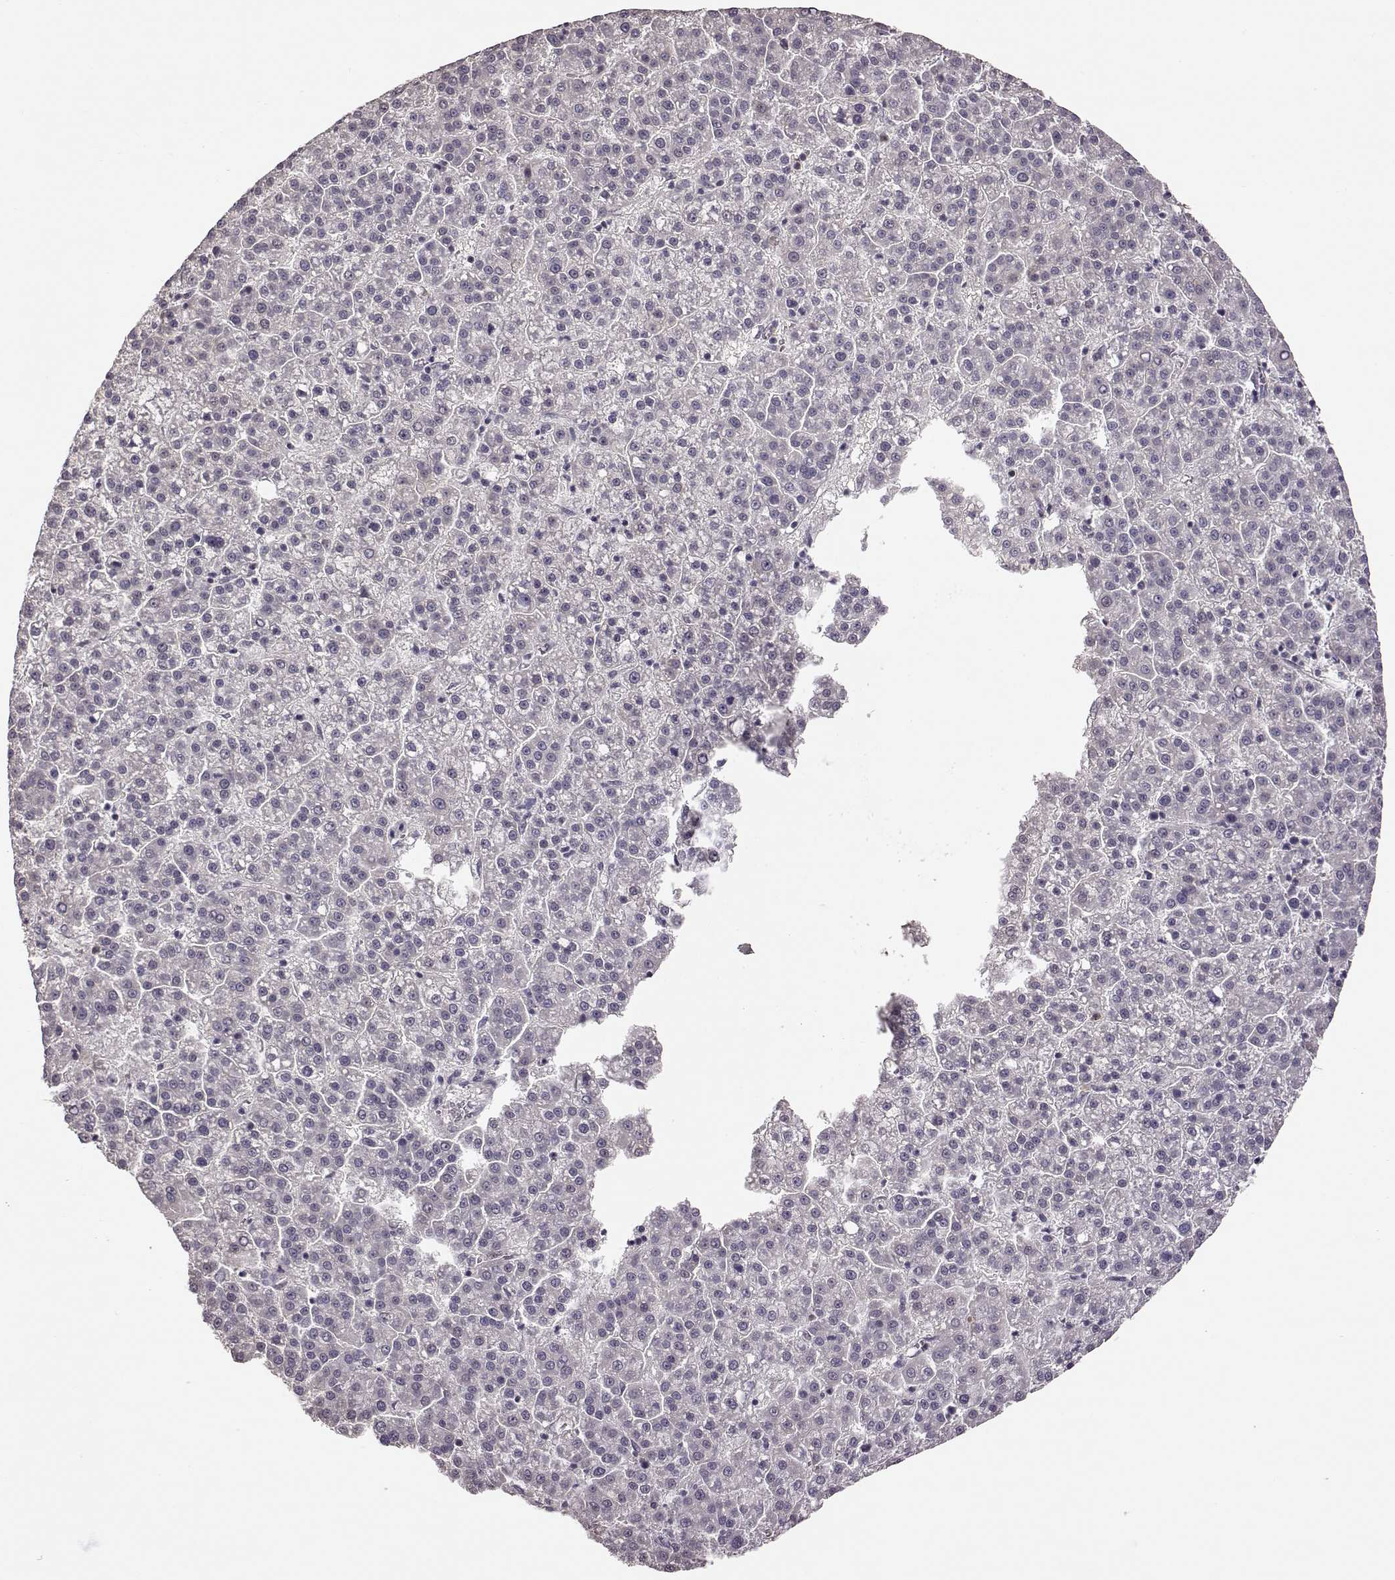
{"staining": {"intensity": "negative", "quantity": "none", "location": "none"}, "tissue": "liver cancer", "cell_type": "Tumor cells", "image_type": "cancer", "snomed": [{"axis": "morphology", "description": "Carcinoma, Hepatocellular, NOS"}, {"axis": "topography", "description": "Liver"}], "caption": "Hepatocellular carcinoma (liver) stained for a protein using IHC shows no expression tumor cells.", "gene": "CRB1", "patient": {"sex": "female", "age": 58}}